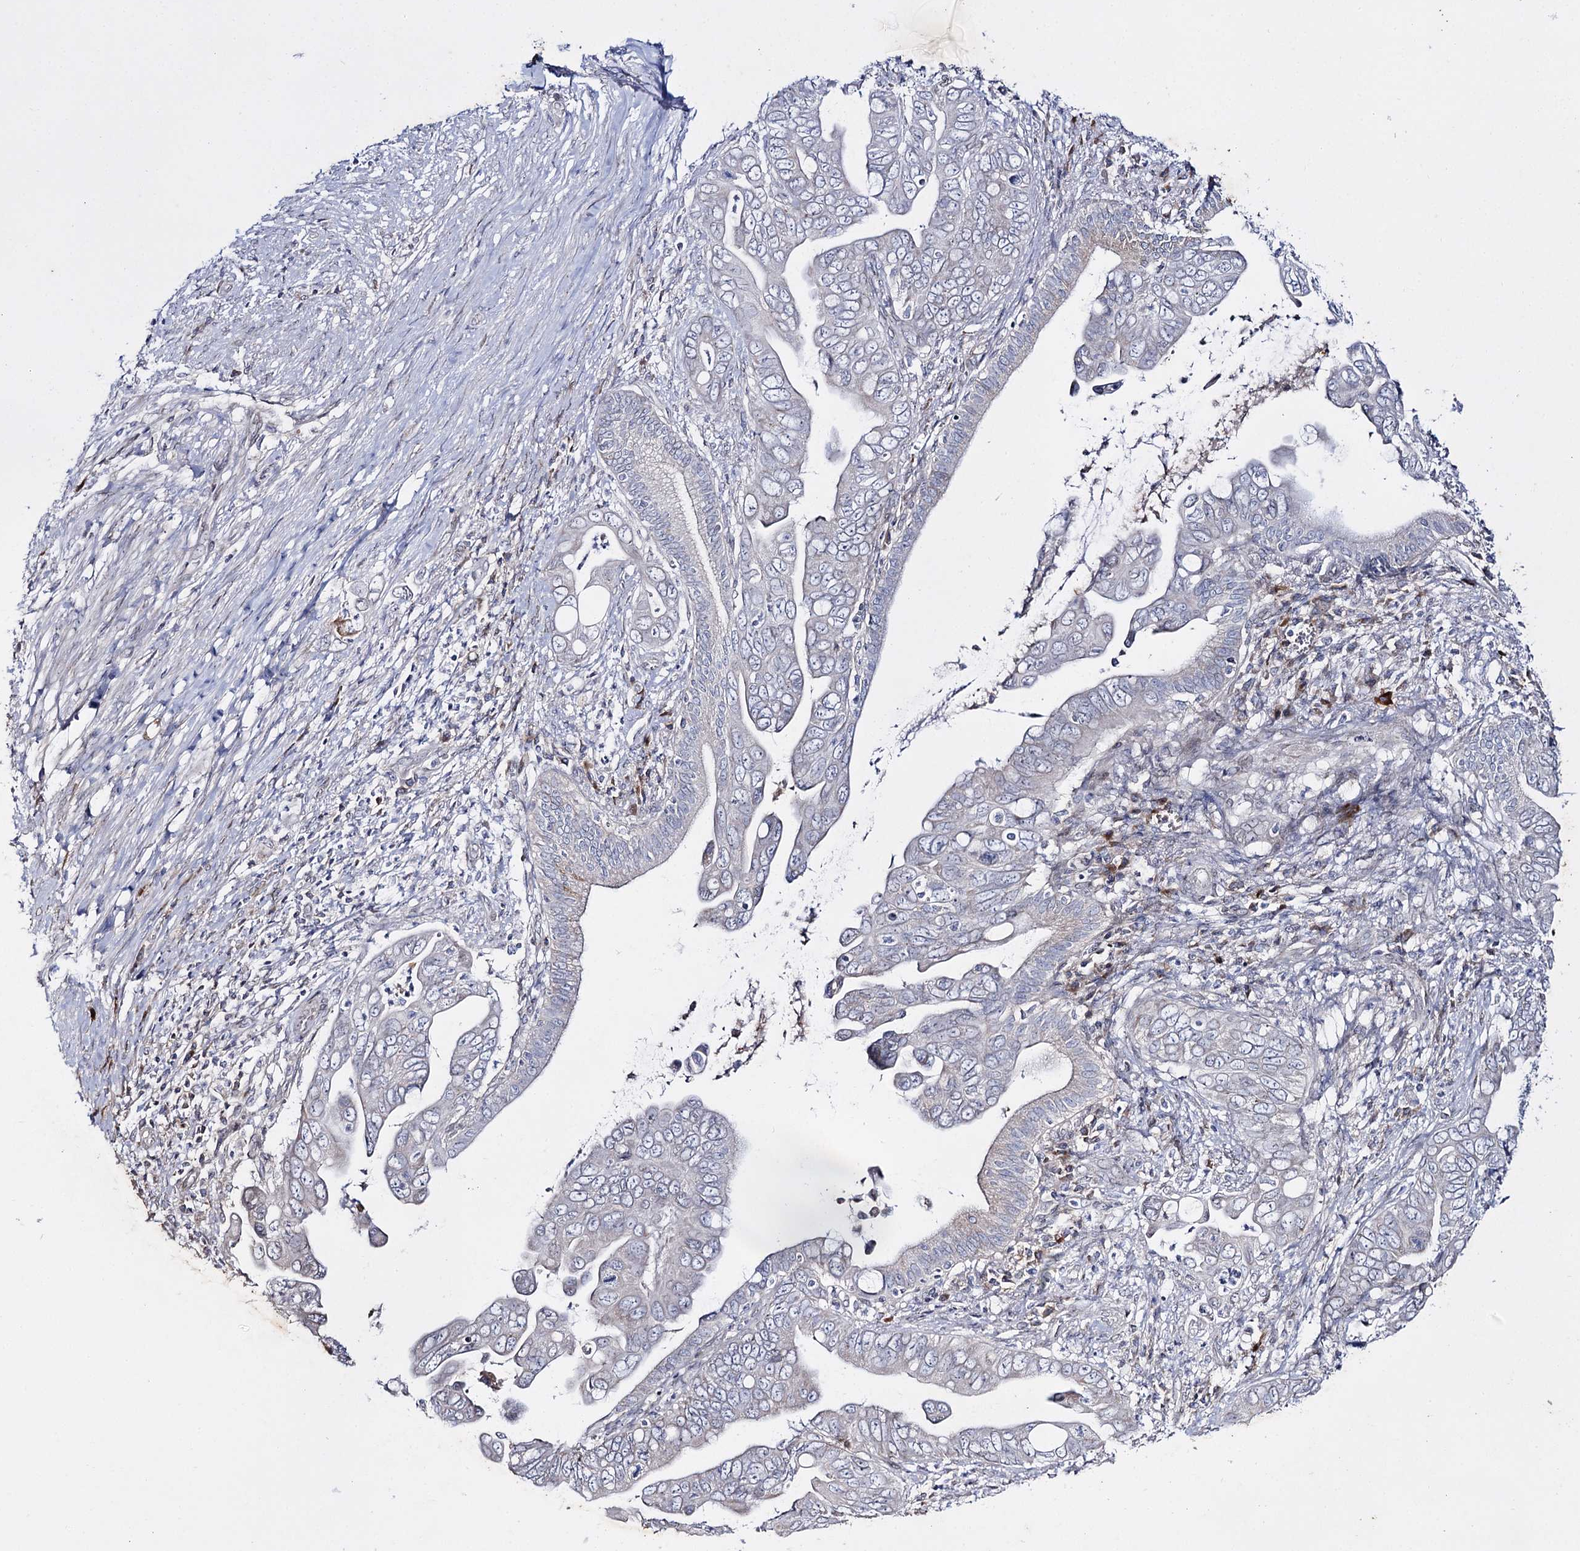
{"staining": {"intensity": "negative", "quantity": "none", "location": "none"}, "tissue": "pancreatic cancer", "cell_type": "Tumor cells", "image_type": "cancer", "snomed": [{"axis": "morphology", "description": "Adenocarcinoma, NOS"}, {"axis": "topography", "description": "Pancreas"}], "caption": "Protein analysis of pancreatic cancer (adenocarcinoma) shows no significant expression in tumor cells. (DAB immunohistochemistry visualized using brightfield microscopy, high magnification).", "gene": "C11orf80", "patient": {"sex": "male", "age": 75}}